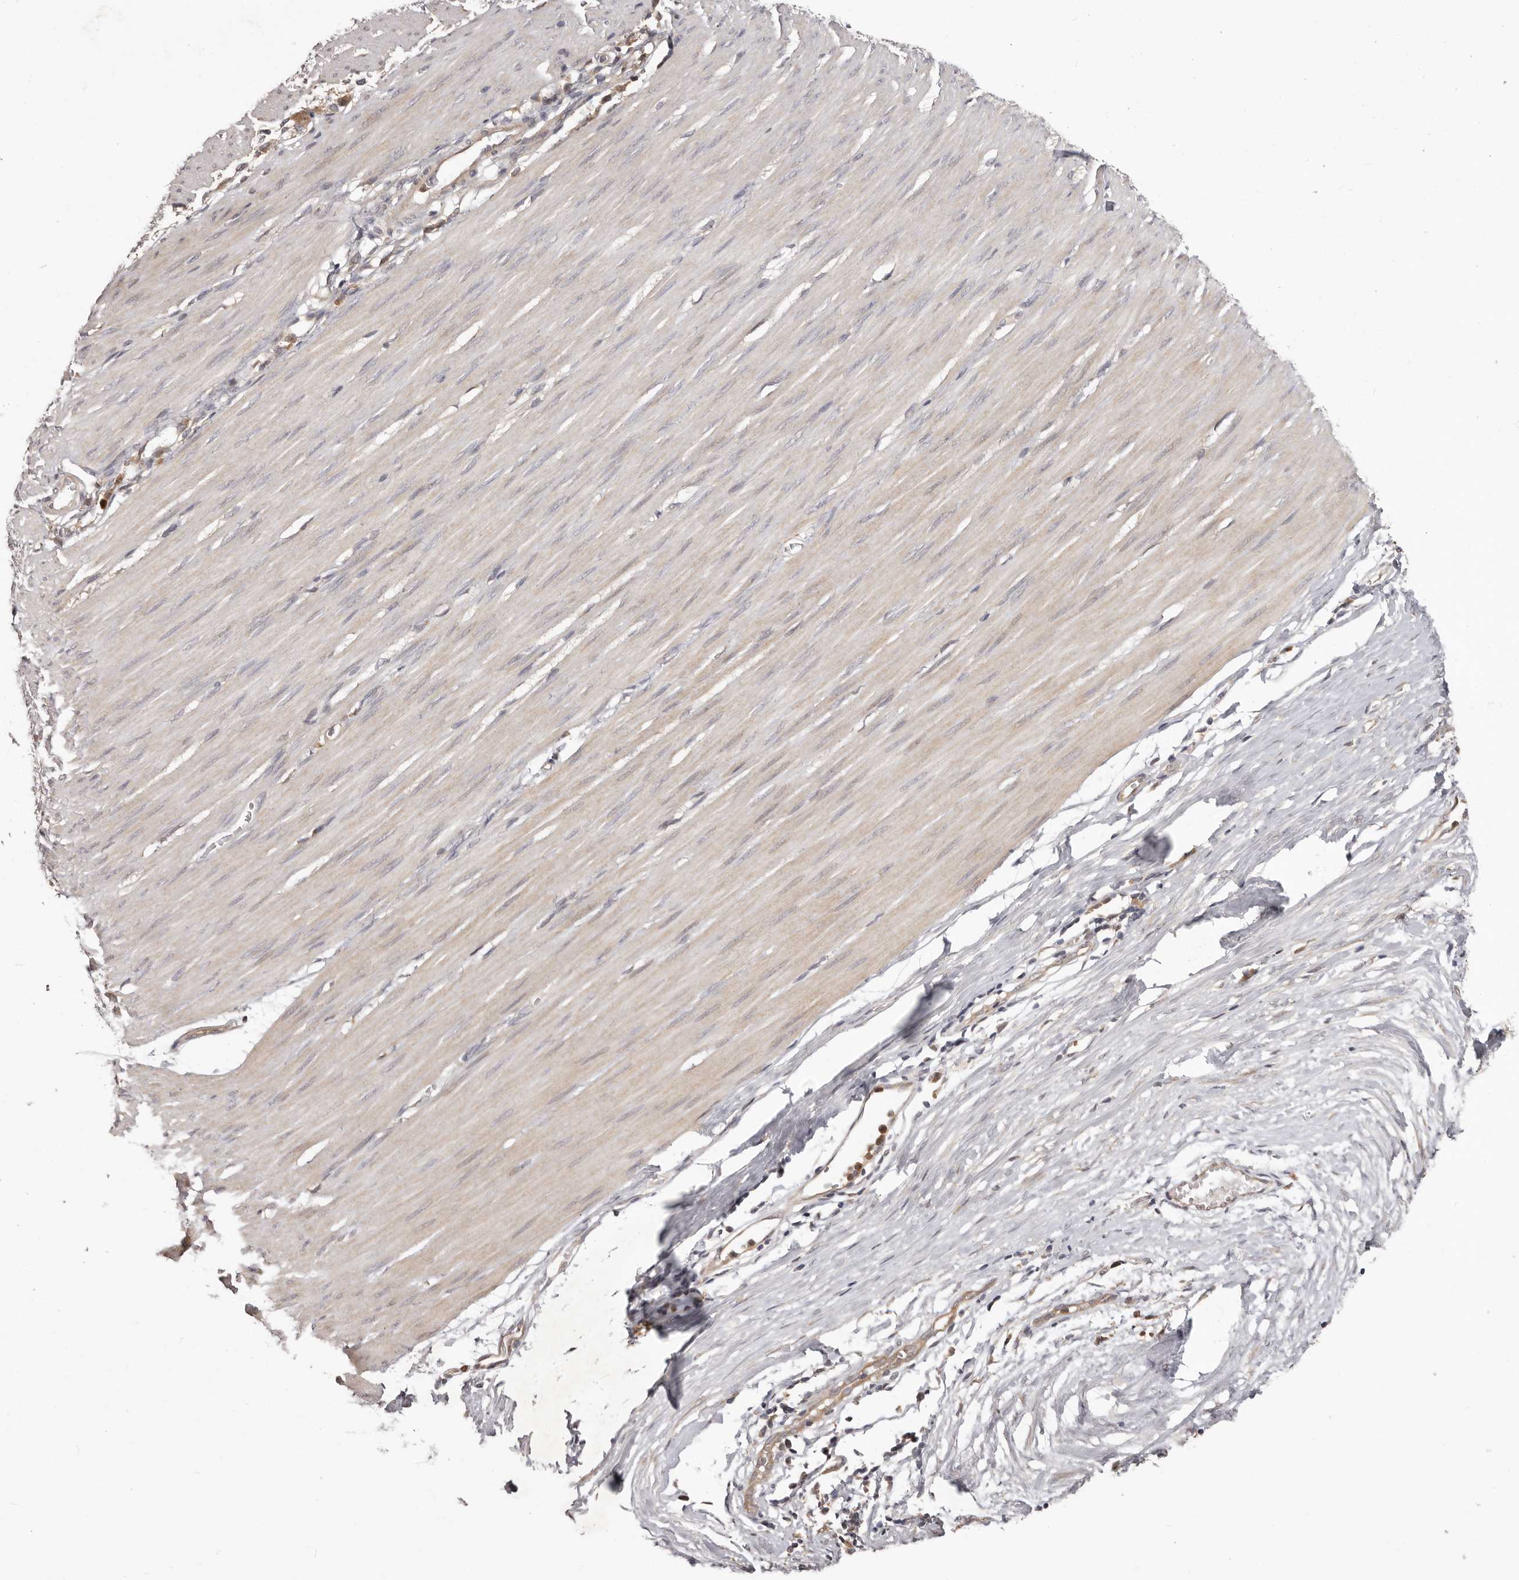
{"staining": {"intensity": "weak", "quantity": "<25%", "location": "cytoplasmic/membranous"}, "tissue": "smooth muscle", "cell_type": "Smooth muscle cells", "image_type": "normal", "snomed": [{"axis": "morphology", "description": "Normal tissue, NOS"}, {"axis": "morphology", "description": "Adenocarcinoma, NOS"}, {"axis": "topography", "description": "Colon"}, {"axis": "topography", "description": "Peripheral nerve tissue"}], "caption": "Smooth muscle was stained to show a protein in brown. There is no significant positivity in smooth muscle cells. (DAB immunohistochemistry visualized using brightfield microscopy, high magnification).", "gene": "RNF187", "patient": {"sex": "male", "age": 14}}